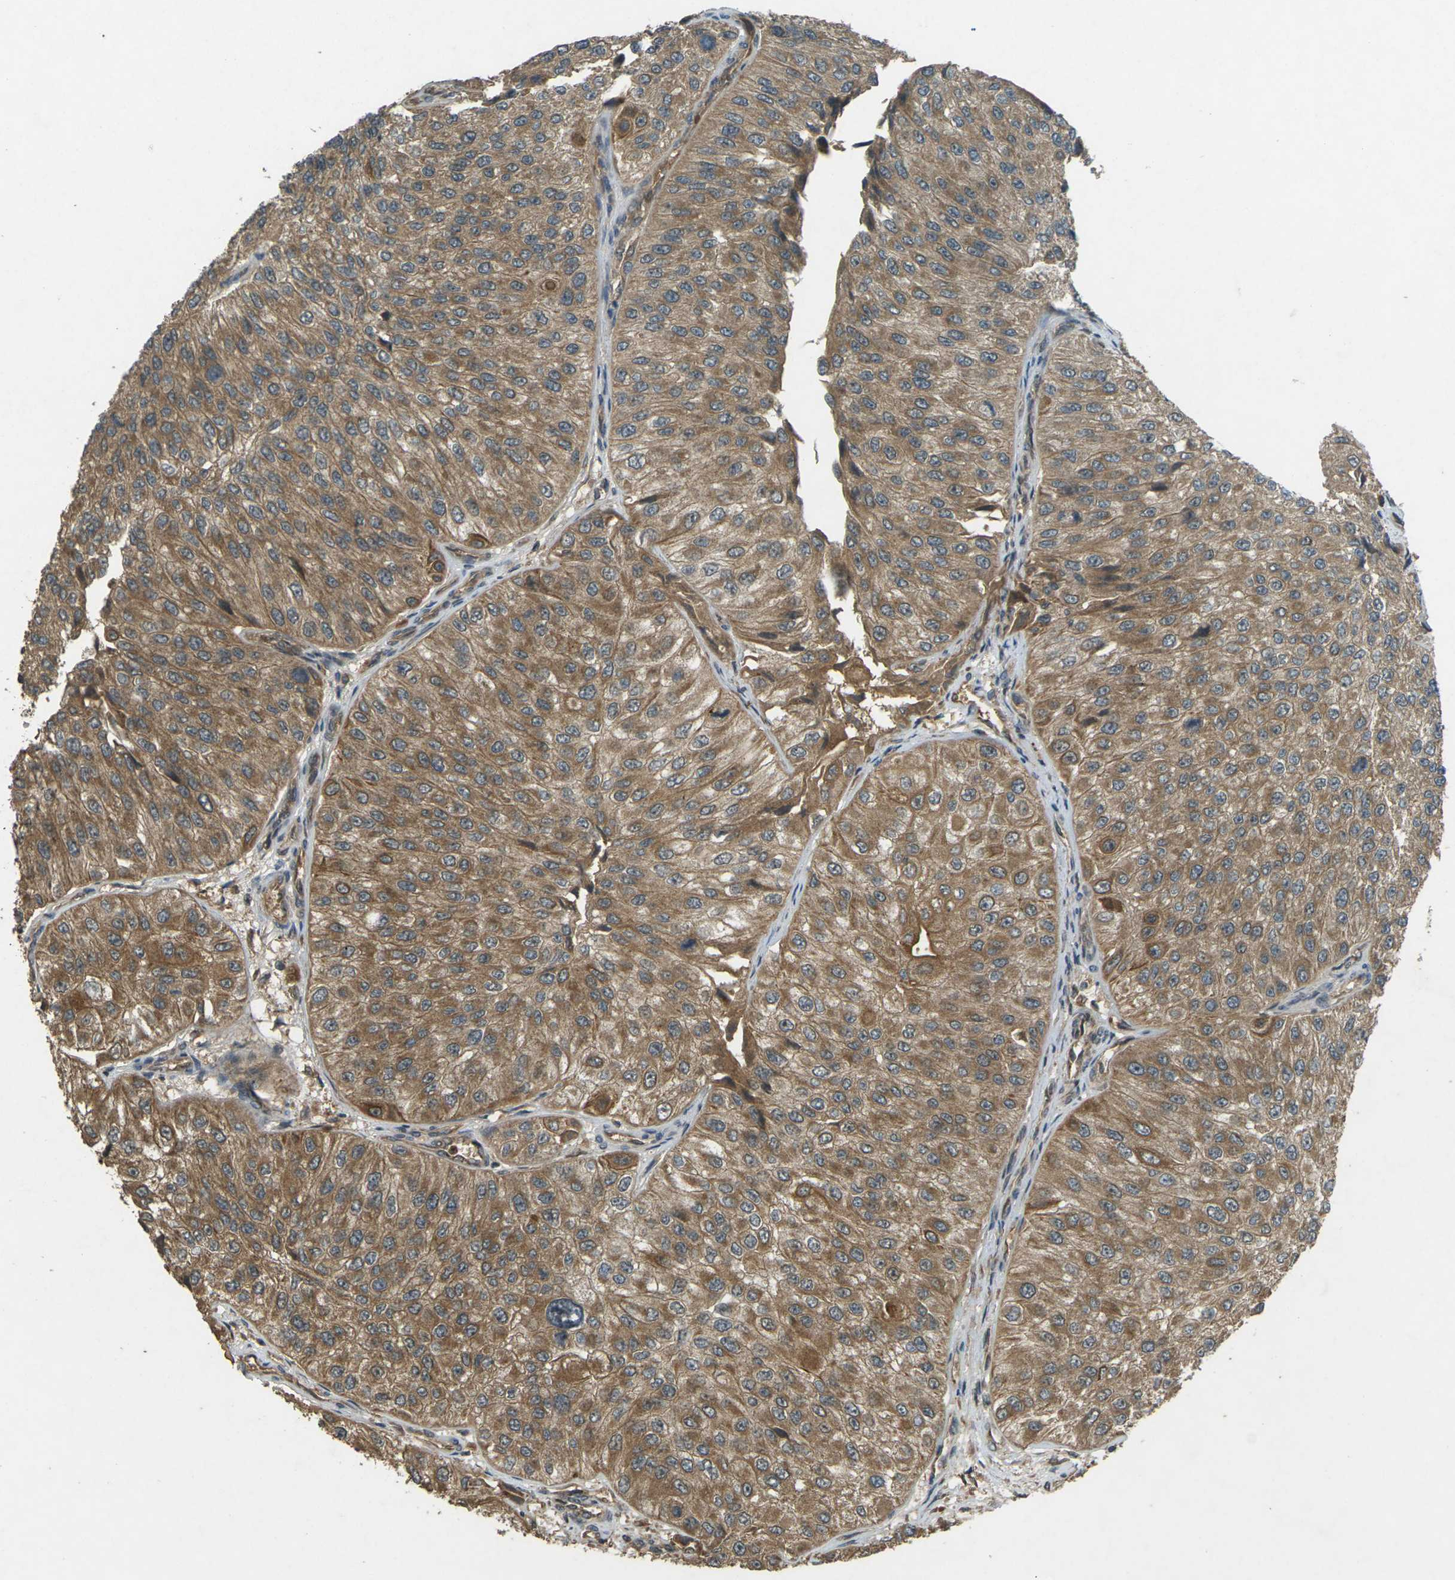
{"staining": {"intensity": "moderate", "quantity": ">75%", "location": "cytoplasmic/membranous"}, "tissue": "urothelial cancer", "cell_type": "Tumor cells", "image_type": "cancer", "snomed": [{"axis": "morphology", "description": "Urothelial carcinoma, High grade"}, {"axis": "topography", "description": "Kidney"}, {"axis": "topography", "description": "Urinary bladder"}], "caption": "High-magnification brightfield microscopy of urothelial cancer stained with DAB (brown) and counterstained with hematoxylin (blue). tumor cells exhibit moderate cytoplasmic/membranous expression is seen in approximately>75% of cells.", "gene": "TAP1", "patient": {"sex": "male", "age": 77}}